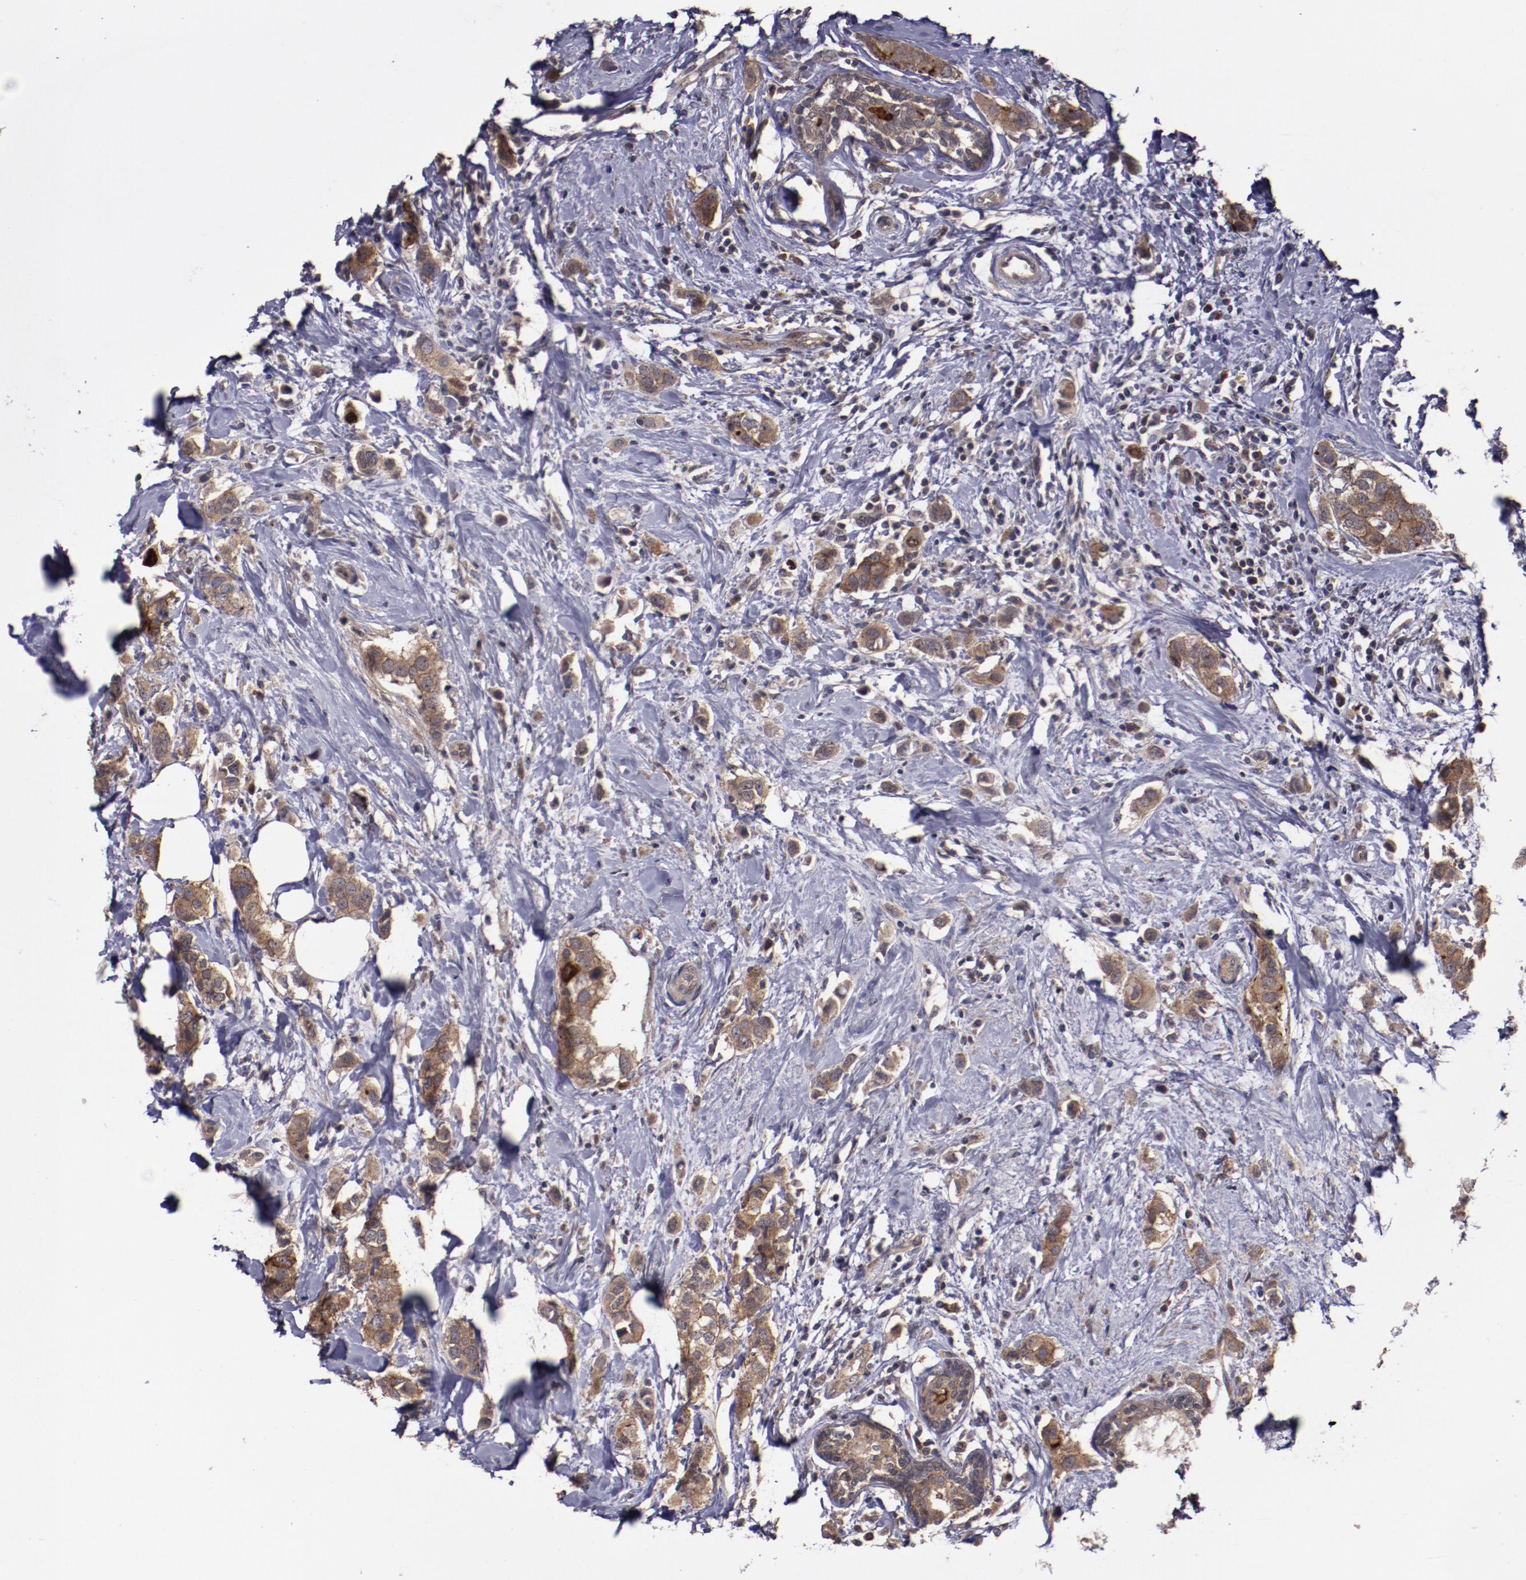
{"staining": {"intensity": "weak", "quantity": ">75%", "location": "cytoplasmic/membranous"}, "tissue": "breast cancer", "cell_type": "Tumor cells", "image_type": "cancer", "snomed": [{"axis": "morphology", "description": "Normal tissue, NOS"}, {"axis": "morphology", "description": "Duct carcinoma"}, {"axis": "topography", "description": "Breast"}], "caption": "Breast invasive ductal carcinoma stained with a protein marker exhibits weak staining in tumor cells.", "gene": "FTSJ1", "patient": {"sex": "female", "age": 50}}